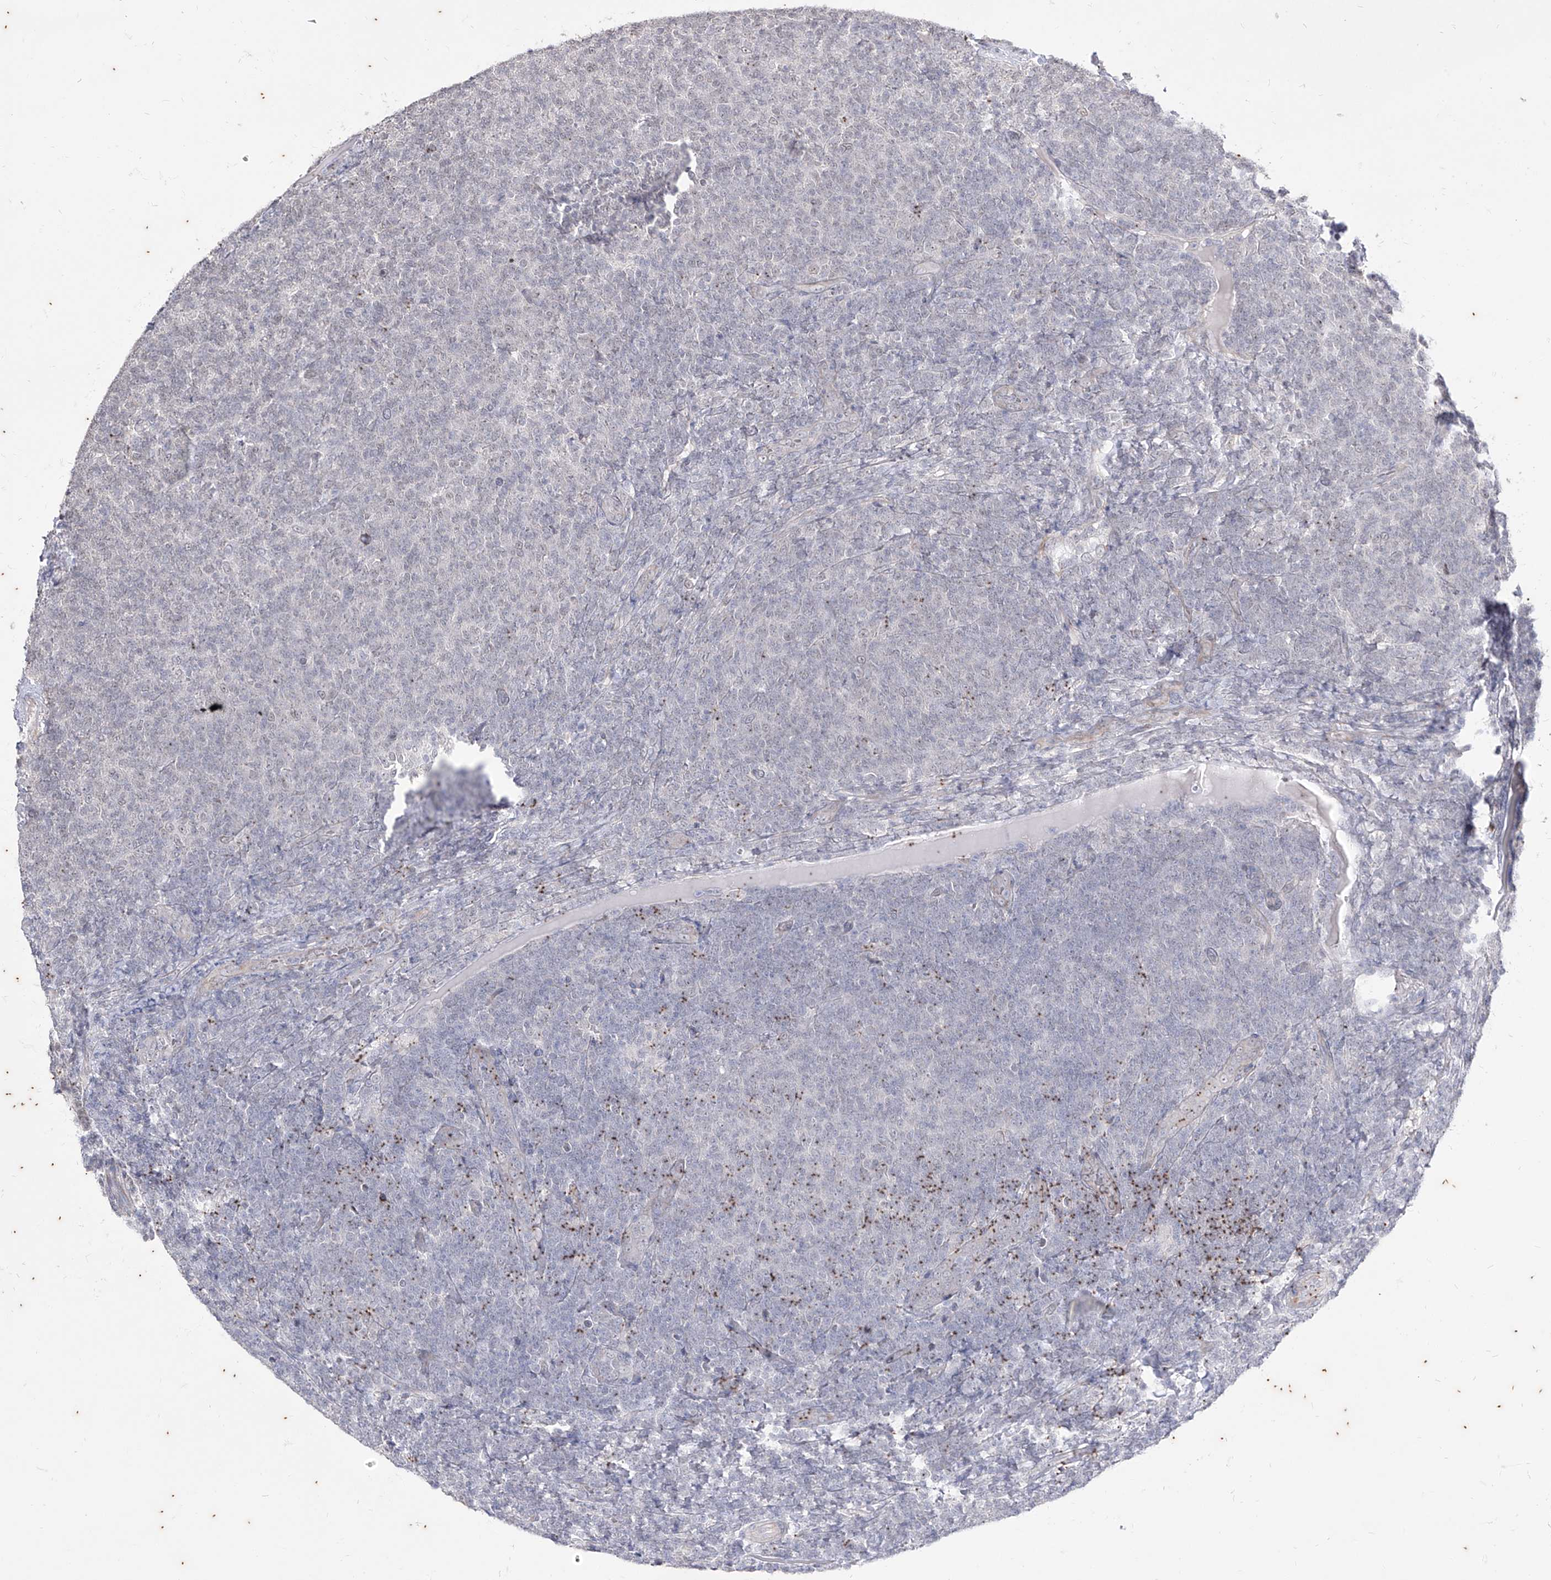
{"staining": {"intensity": "negative", "quantity": "none", "location": "none"}, "tissue": "lymphoma", "cell_type": "Tumor cells", "image_type": "cancer", "snomed": [{"axis": "morphology", "description": "Malignant lymphoma, non-Hodgkin's type, Low grade"}, {"axis": "topography", "description": "Lymph node"}], "caption": "The immunohistochemistry (IHC) micrograph has no significant expression in tumor cells of low-grade malignant lymphoma, non-Hodgkin's type tissue. Brightfield microscopy of immunohistochemistry (IHC) stained with DAB (brown) and hematoxylin (blue), captured at high magnification.", "gene": "PHF20L1", "patient": {"sex": "male", "age": 66}}